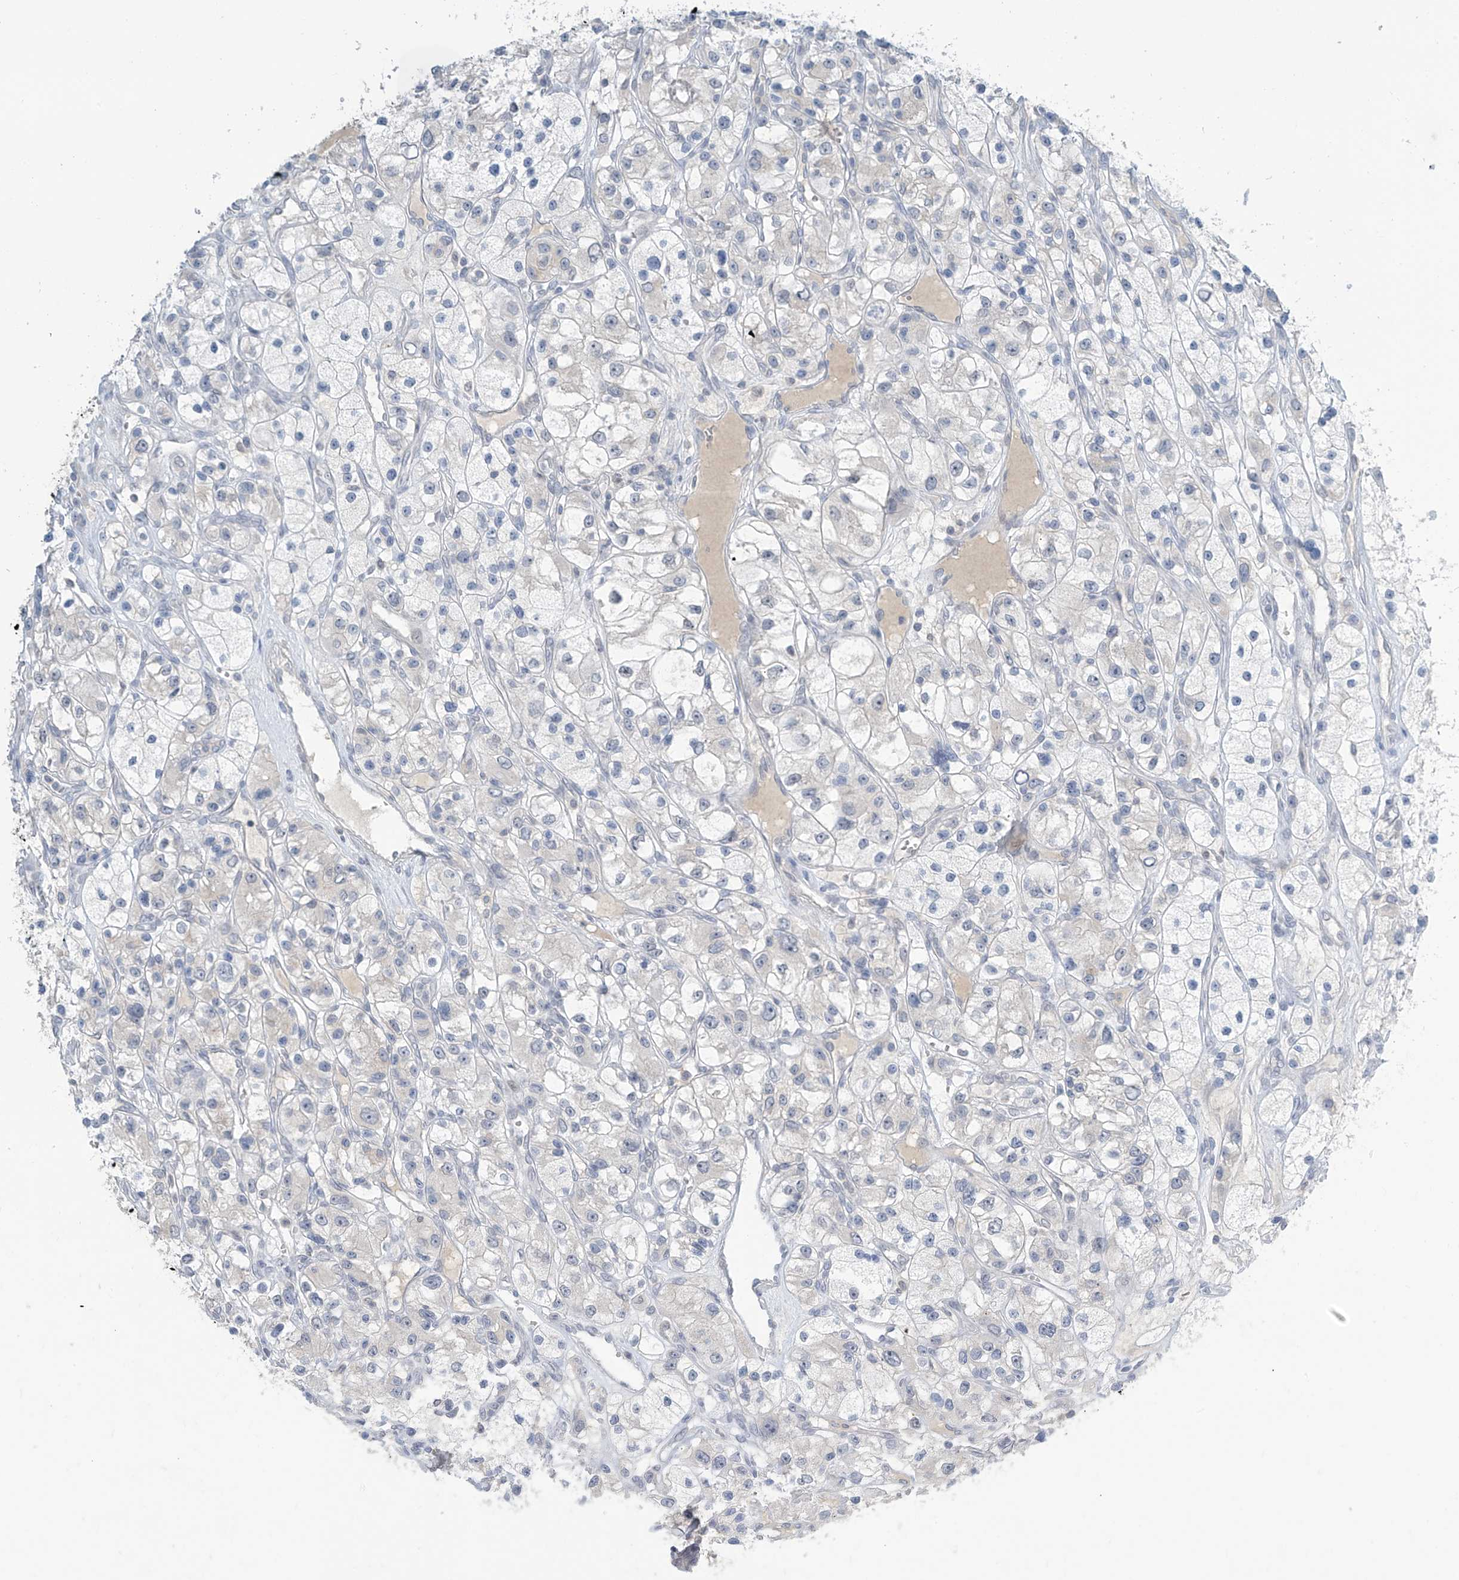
{"staining": {"intensity": "negative", "quantity": "none", "location": "none"}, "tissue": "renal cancer", "cell_type": "Tumor cells", "image_type": "cancer", "snomed": [{"axis": "morphology", "description": "Adenocarcinoma, NOS"}, {"axis": "topography", "description": "Kidney"}], "caption": "A histopathology image of renal cancer stained for a protein exhibits no brown staining in tumor cells.", "gene": "METAP1D", "patient": {"sex": "female", "age": 57}}